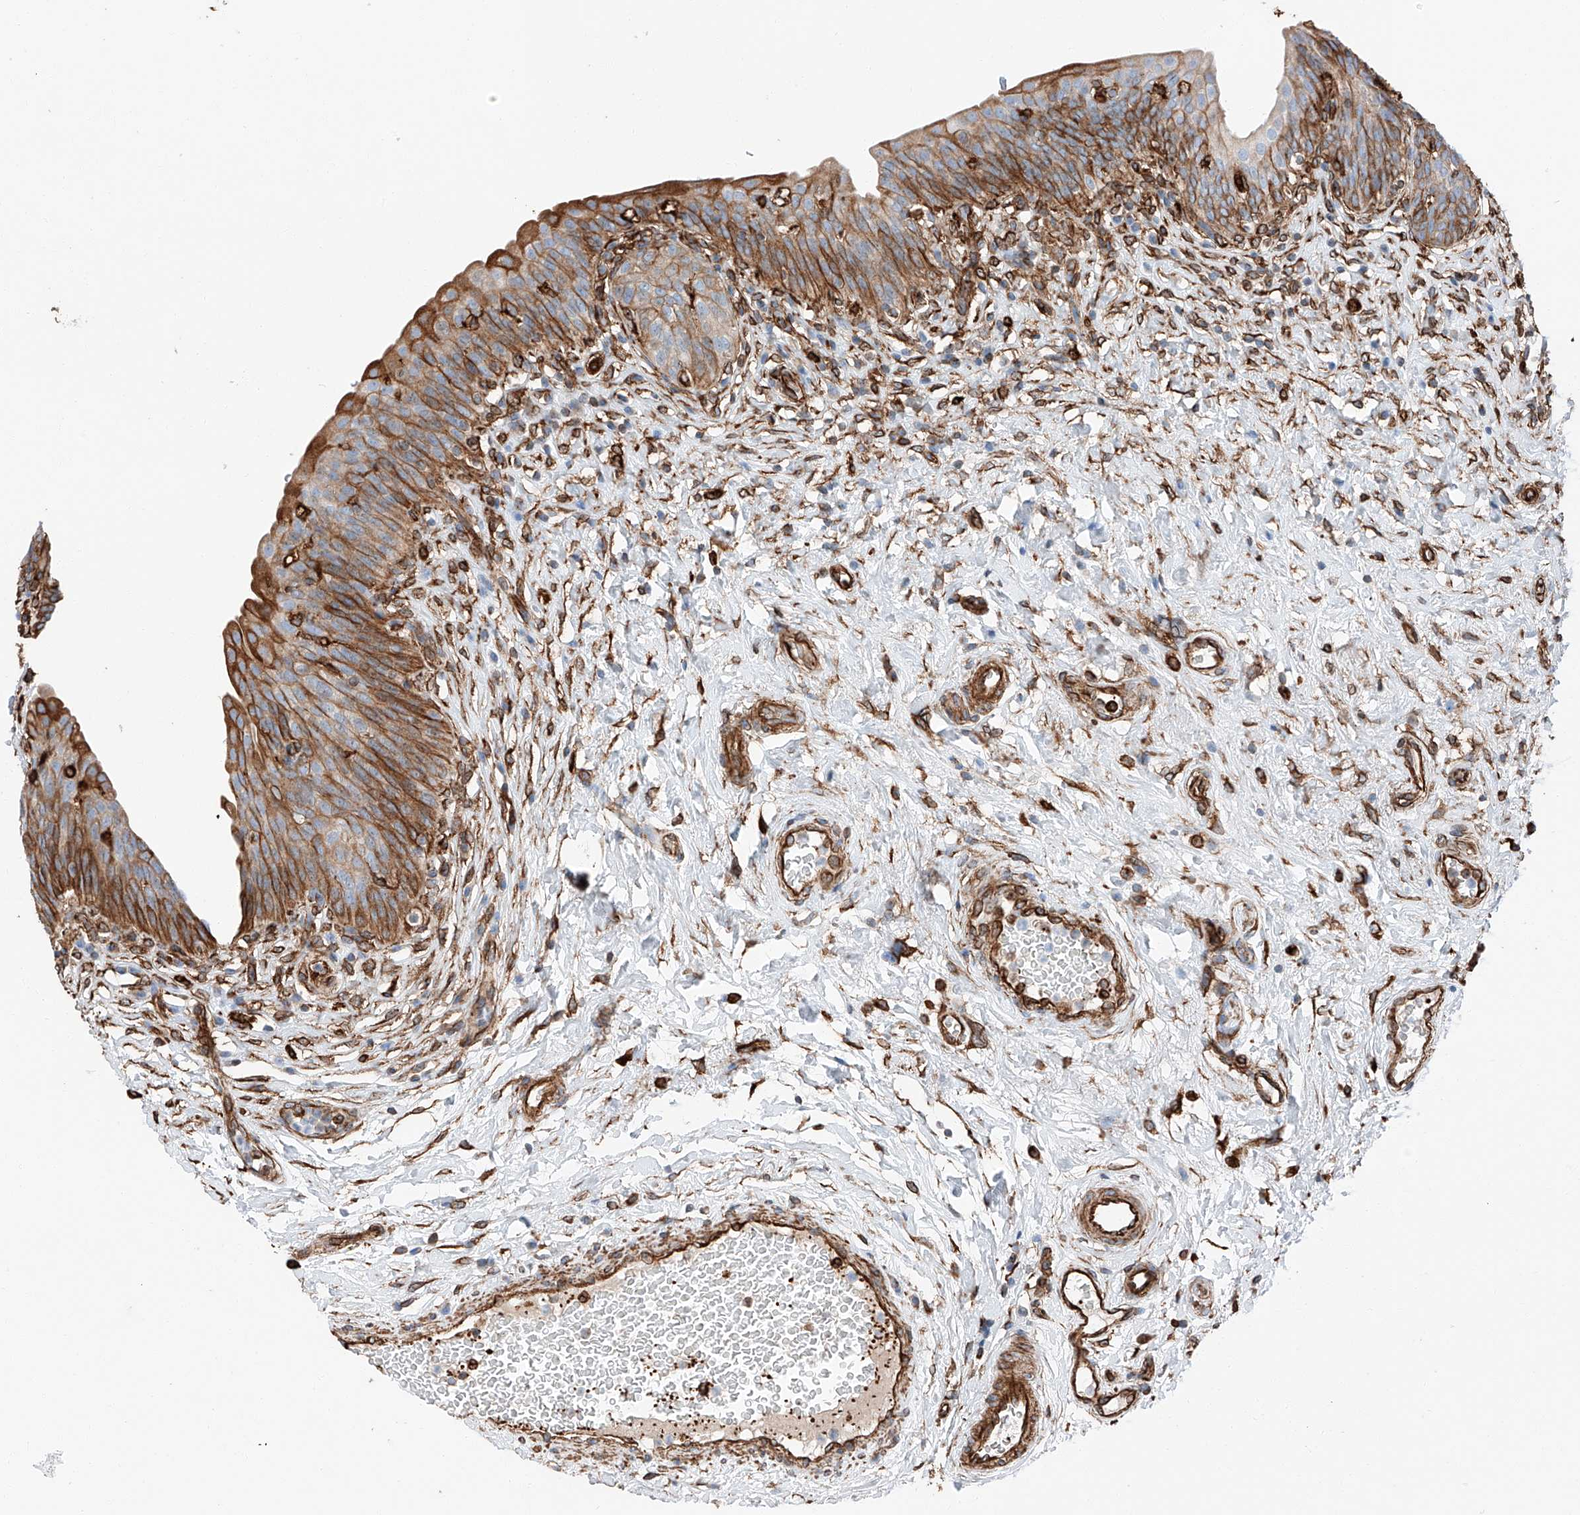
{"staining": {"intensity": "moderate", "quantity": ">75%", "location": "cytoplasmic/membranous"}, "tissue": "urinary bladder", "cell_type": "Urothelial cells", "image_type": "normal", "snomed": [{"axis": "morphology", "description": "Normal tissue, NOS"}, {"axis": "topography", "description": "Urinary bladder"}], "caption": "Protein positivity by IHC exhibits moderate cytoplasmic/membranous expression in about >75% of urothelial cells in benign urinary bladder. (DAB = brown stain, brightfield microscopy at high magnification).", "gene": "ZNF804A", "patient": {"sex": "male", "age": 83}}